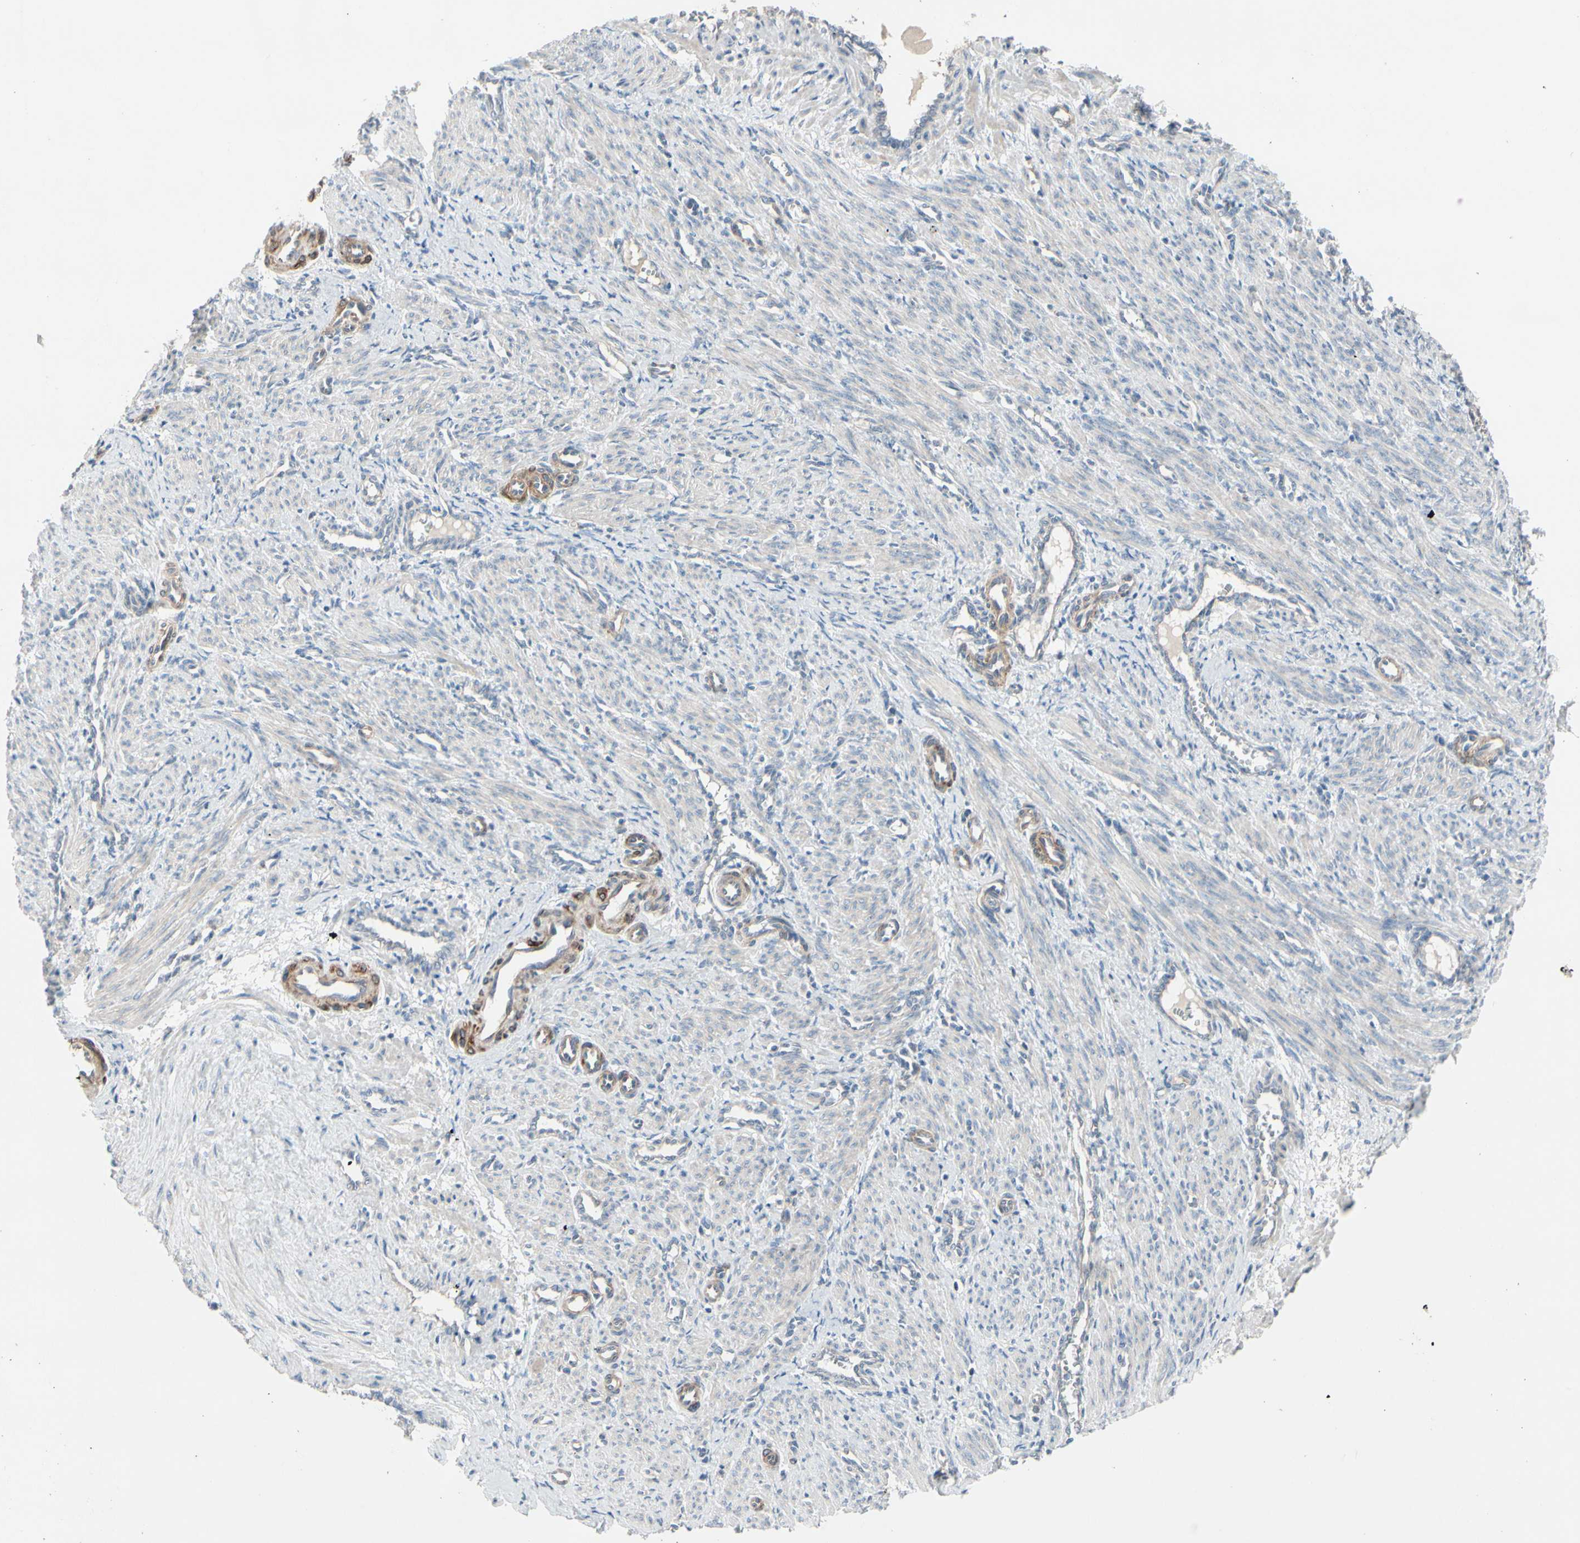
{"staining": {"intensity": "weak", "quantity": ">75%", "location": "cytoplasmic/membranous"}, "tissue": "smooth muscle", "cell_type": "Smooth muscle cells", "image_type": "normal", "snomed": [{"axis": "morphology", "description": "Normal tissue, NOS"}, {"axis": "topography", "description": "Endometrium"}], "caption": "A brown stain shows weak cytoplasmic/membranous expression of a protein in smooth muscle cells of benign smooth muscle. (DAB = brown stain, brightfield microscopy at high magnification).", "gene": "MAP2", "patient": {"sex": "female", "age": 33}}